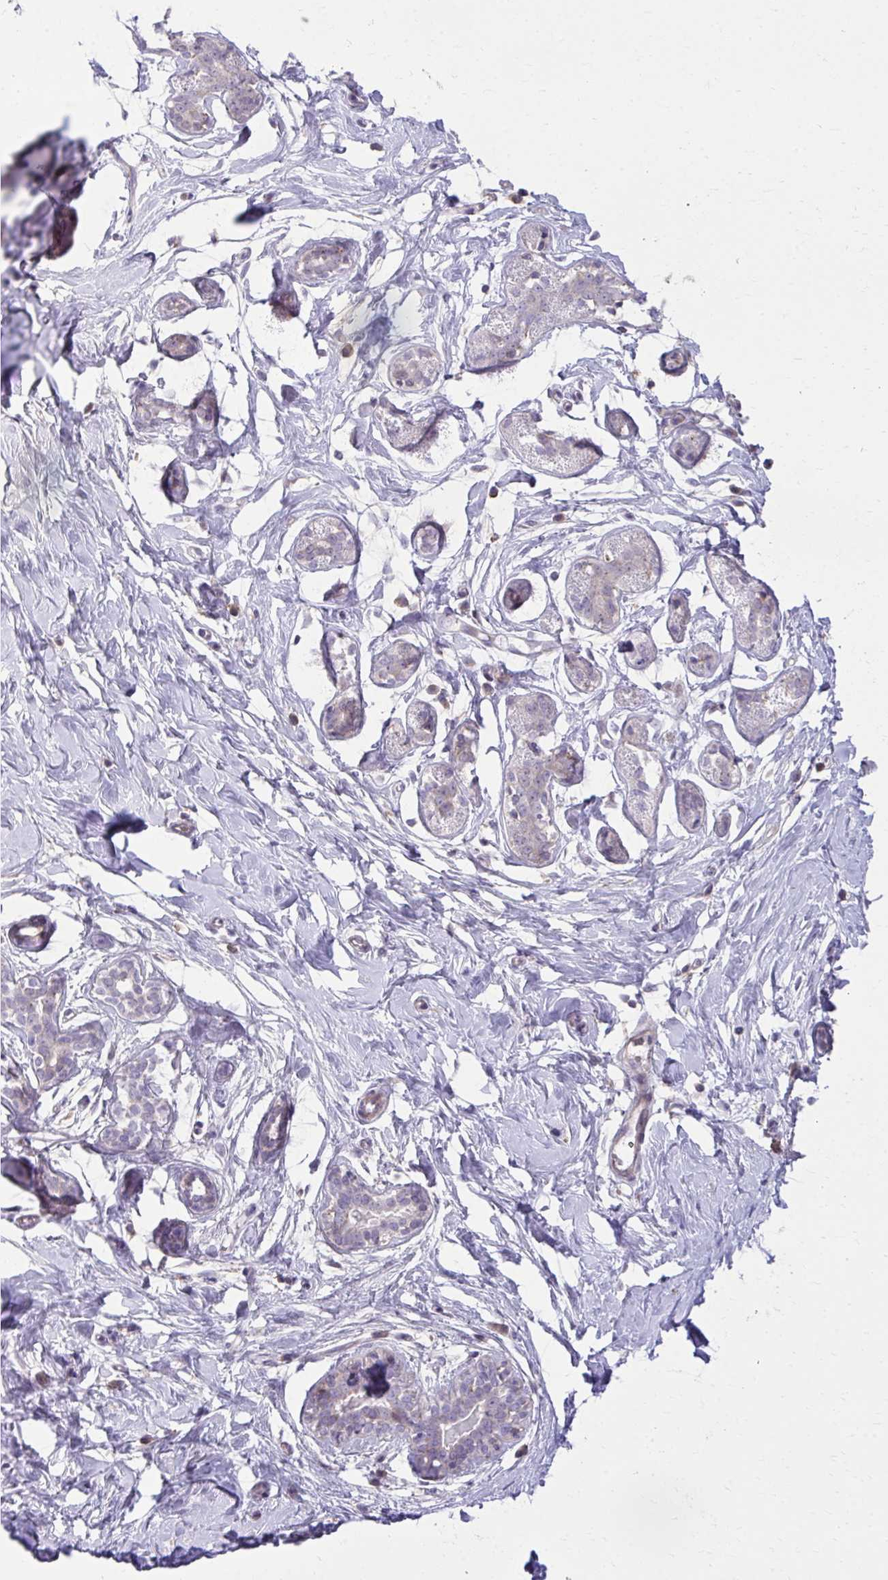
{"staining": {"intensity": "negative", "quantity": "none", "location": "none"}, "tissue": "breast", "cell_type": "Adipocytes", "image_type": "normal", "snomed": [{"axis": "morphology", "description": "Normal tissue, NOS"}, {"axis": "topography", "description": "Breast"}], "caption": "Human breast stained for a protein using immunohistochemistry shows no expression in adipocytes.", "gene": "C16orf54", "patient": {"sex": "female", "age": 27}}